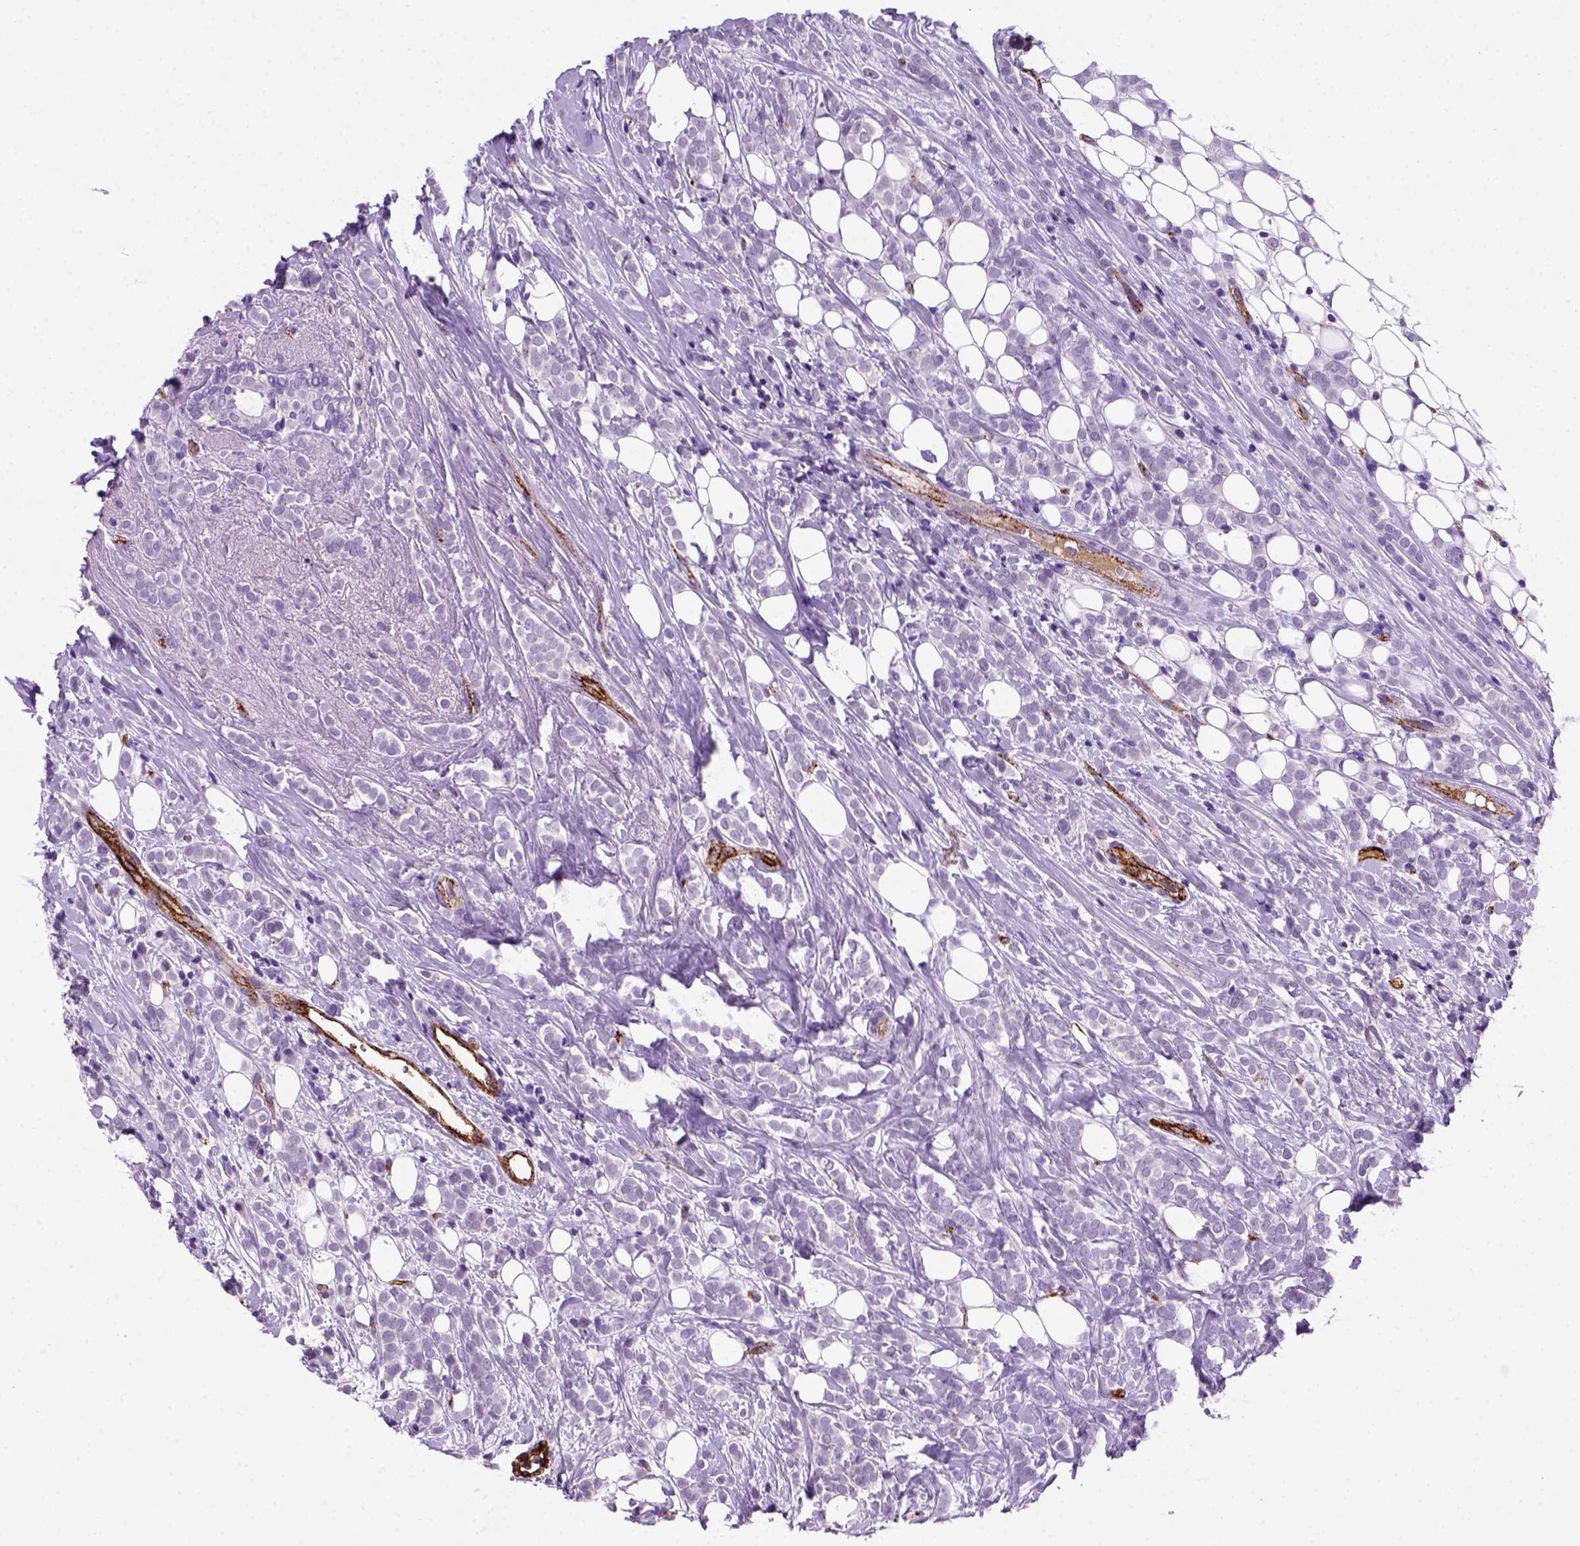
{"staining": {"intensity": "negative", "quantity": "none", "location": "none"}, "tissue": "breast cancer", "cell_type": "Tumor cells", "image_type": "cancer", "snomed": [{"axis": "morphology", "description": "Lobular carcinoma"}, {"axis": "topography", "description": "Breast"}], "caption": "The immunohistochemistry micrograph has no significant staining in tumor cells of lobular carcinoma (breast) tissue. (DAB immunohistochemistry visualized using brightfield microscopy, high magnification).", "gene": "VWF", "patient": {"sex": "female", "age": 49}}